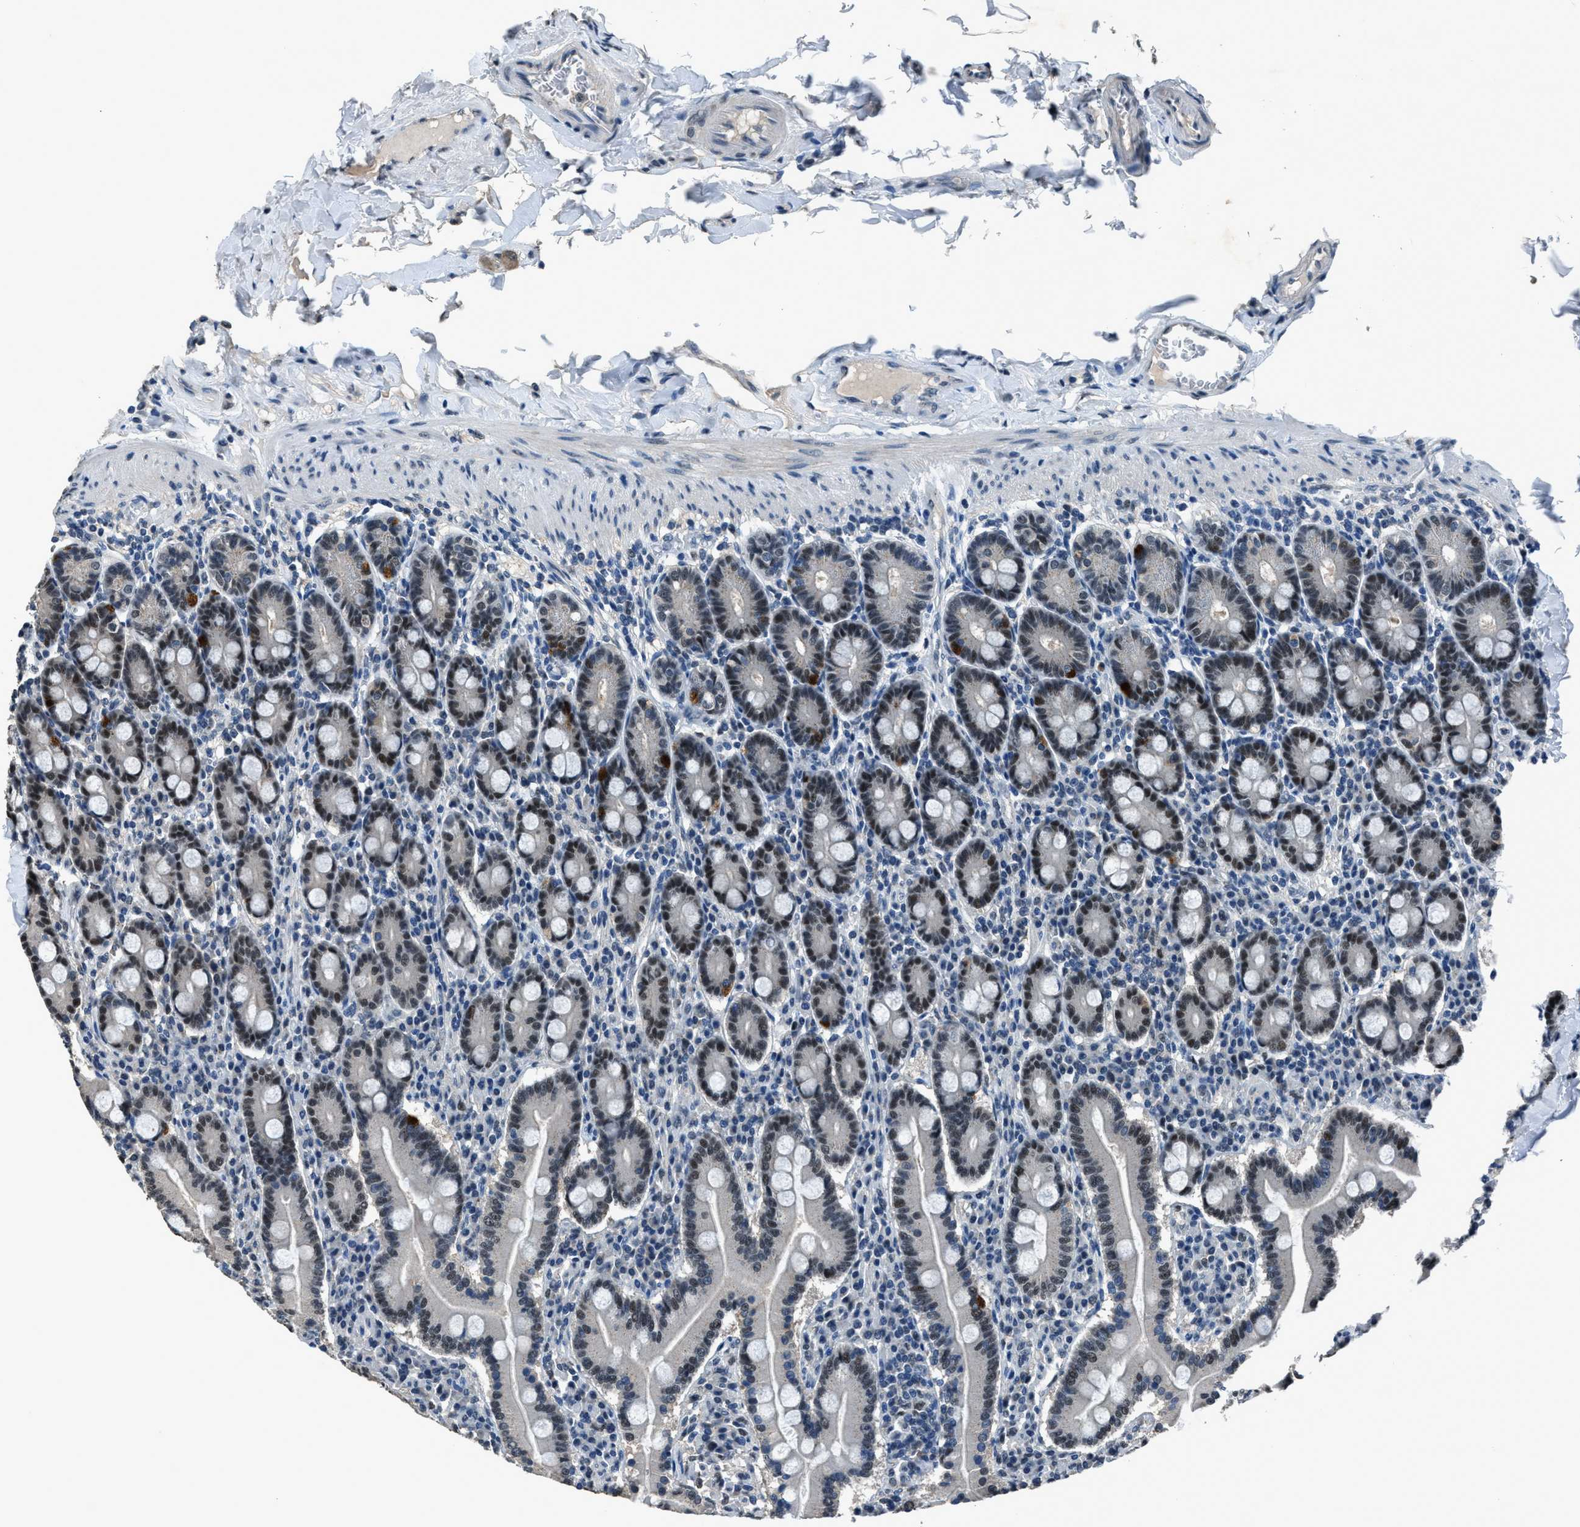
{"staining": {"intensity": "strong", "quantity": "25%-75%", "location": "nuclear"}, "tissue": "duodenum", "cell_type": "Glandular cells", "image_type": "normal", "snomed": [{"axis": "morphology", "description": "Normal tissue, NOS"}, {"axis": "topography", "description": "Duodenum"}], "caption": "A brown stain highlights strong nuclear staining of a protein in glandular cells of benign human duodenum. Nuclei are stained in blue.", "gene": "DUSP19", "patient": {"sex": "male", "age": 50}}